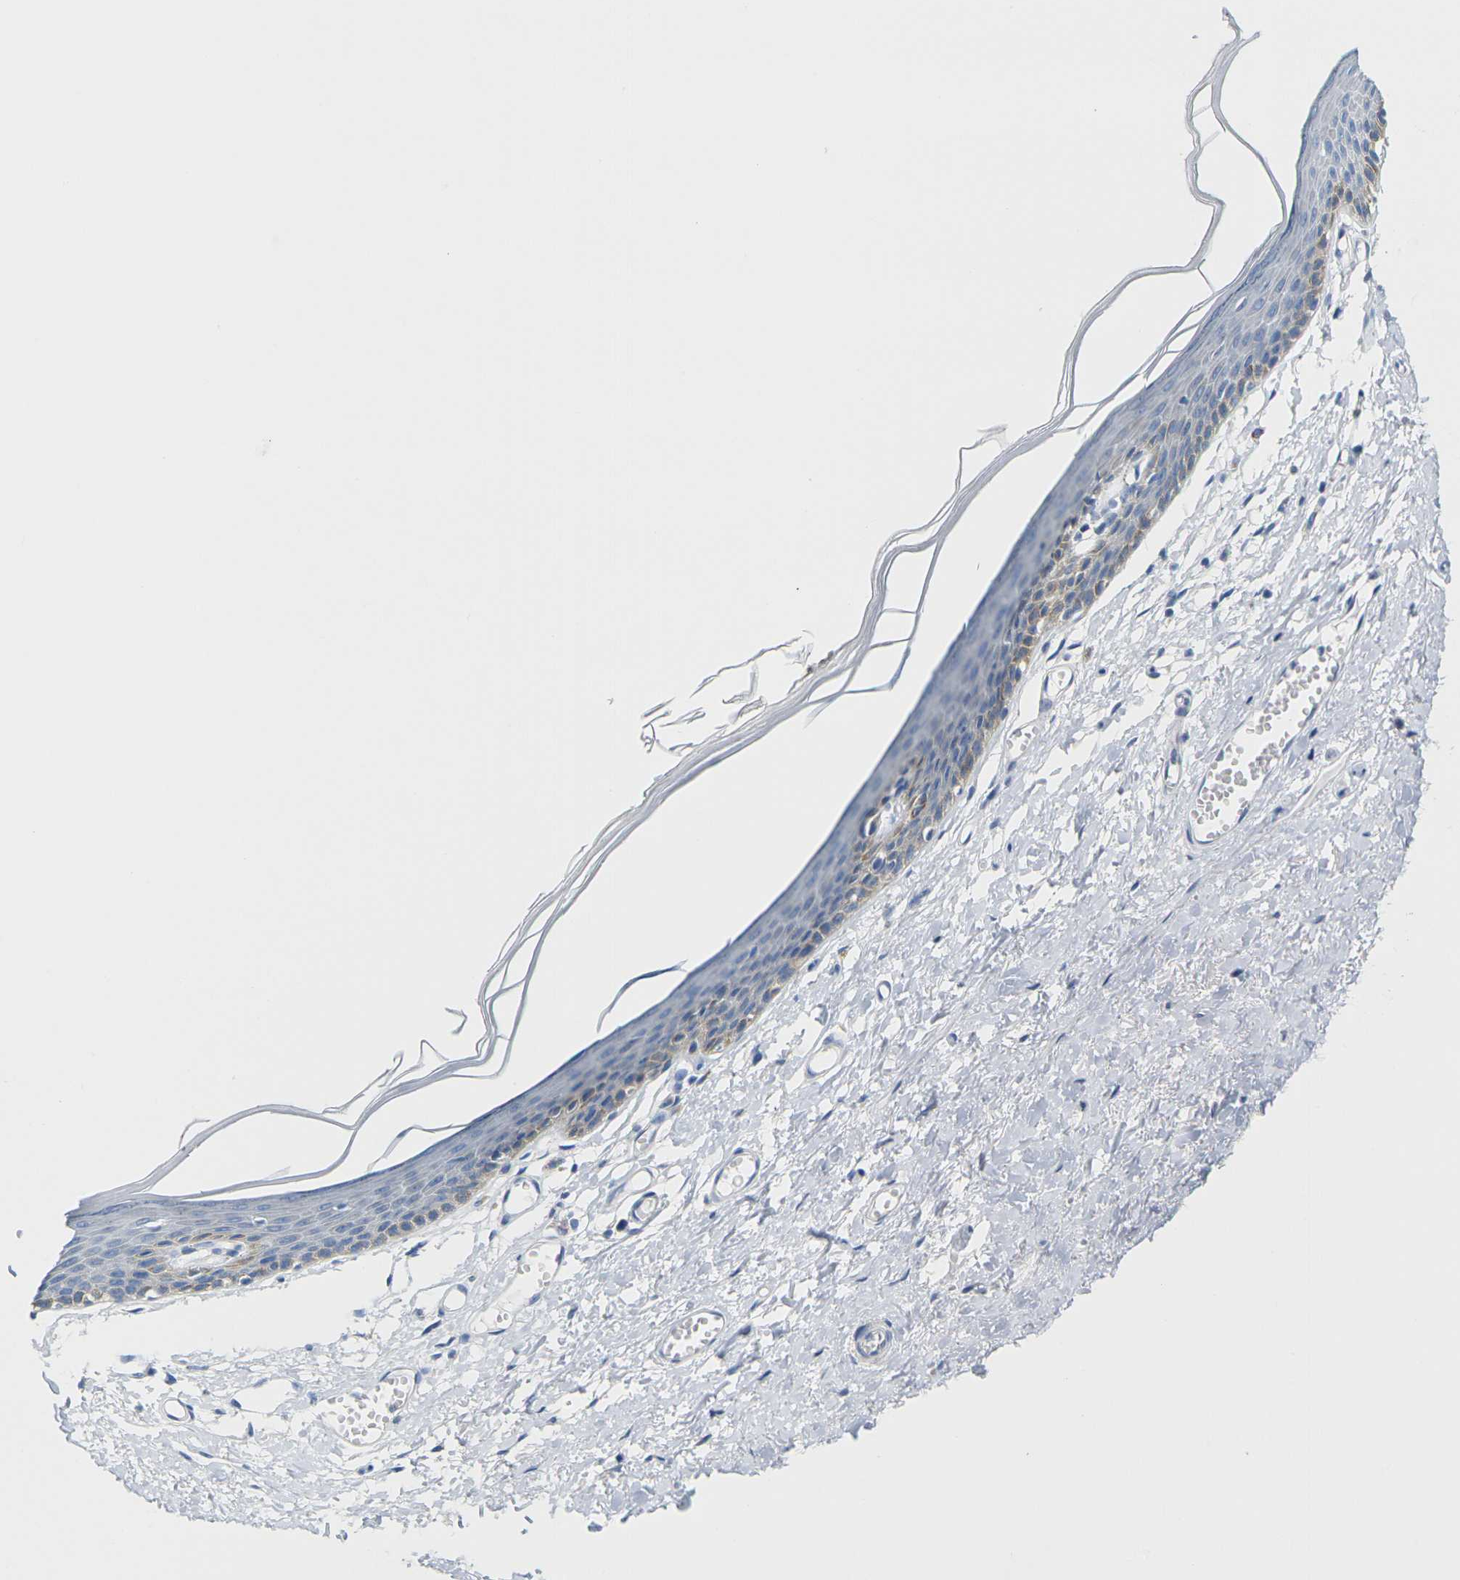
{"staining": {"intensity": "weak", "quantity": "<25%", "location": "cytoplasmic/membranous"}, "tissue": "skin", "cell_type": "Epidermal cells", "image_type": "normal", "snomed": [{"axis": "morphology", "description": "Normal tissue, NOS"}, {"axis": "topography", "description": "Vulva"}], "caption": "An image of human skin is negative for staining in epidermal cells.", "gene": "TMEM204", "patient": {"sex": "female", "age": 54}}